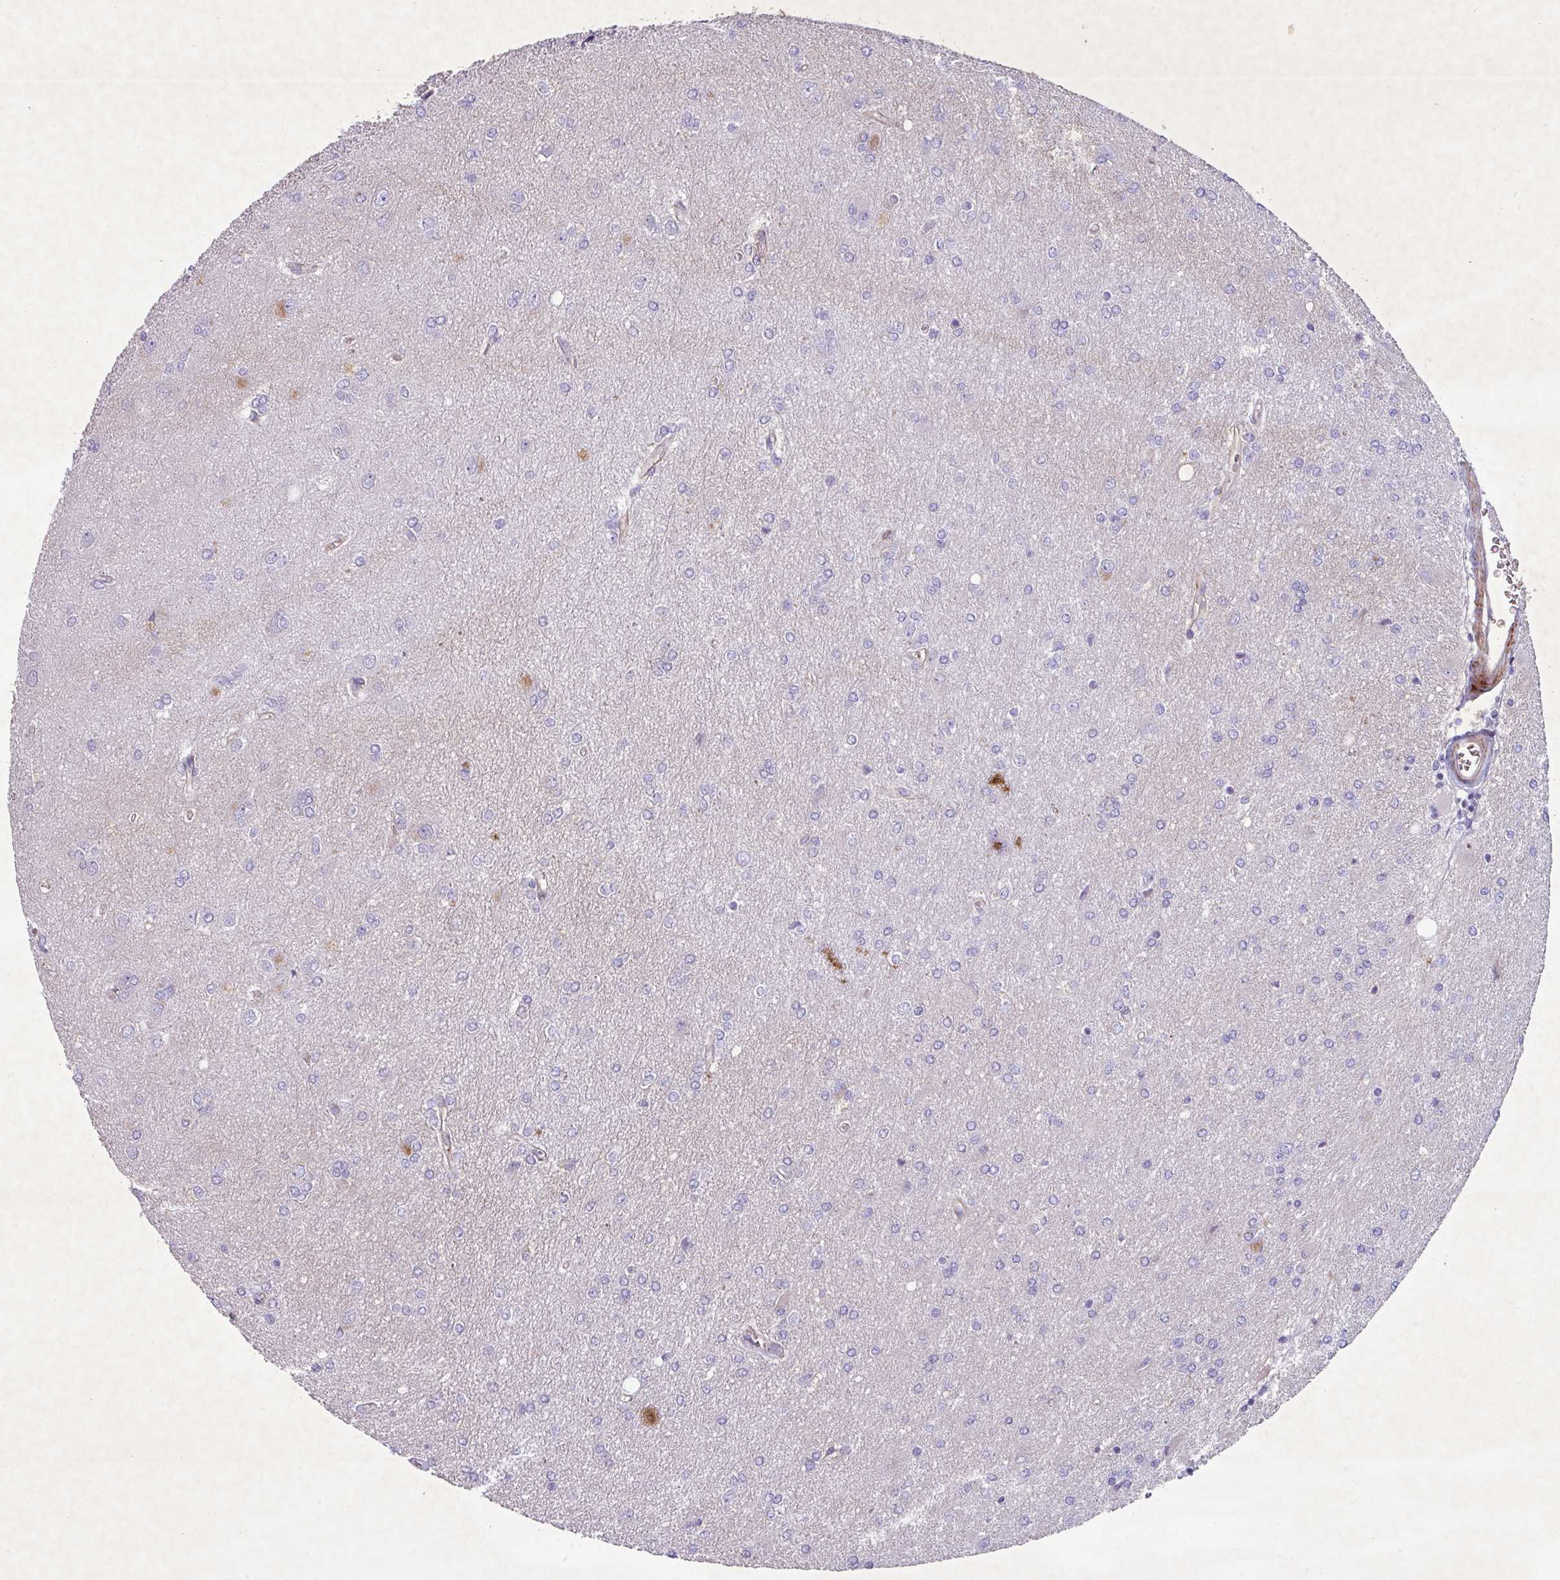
{"staining": {"intensity": "negative", "quantity": "none", "location": "none"}, "tissue": "glioma", "cell_type": "Tumor cells", "image_type": "cancer", "snomed": [{"axis": "morphology", "description": "Glioma, malignant, High grade"}, {"axis": "topography", "description": "Brain"}], "caption": "IHC image of glioma stained for a protein (brown), which displays no expression in tumor cells. (Immunohistochemistry, brightfield microscopy, high magnification).", "gene": "ATP2C2", "patient": {"sex": "male", "age": 67}}